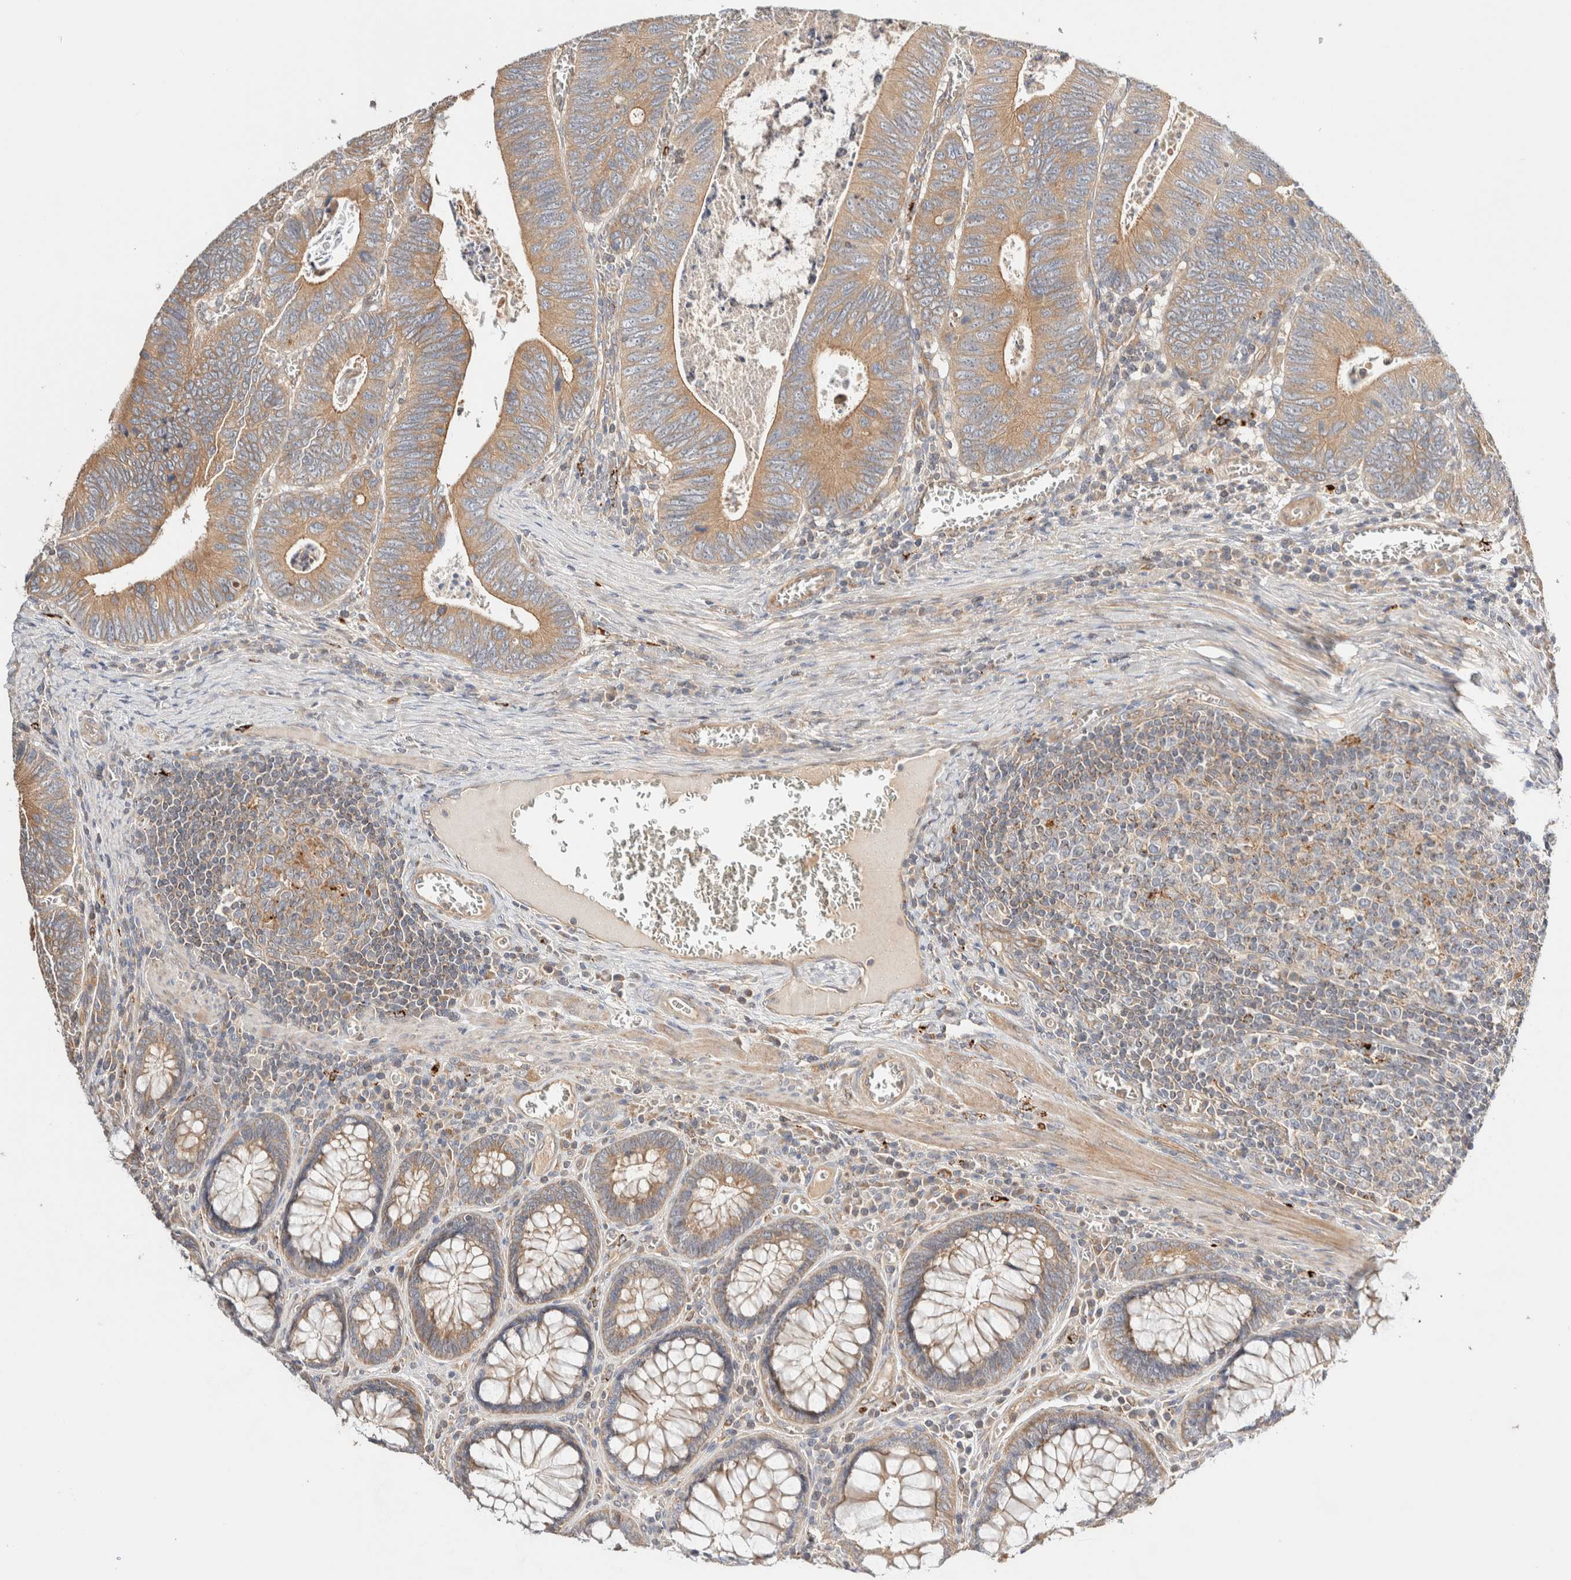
{"staining": {"intensity": "moderate", "quantity": ">75%", "location": "cytoplasmic/membranous"}, "tissue": "colorectal cancer", "cell_type": "Tumor cells", "image_type": "cancer", "snomed": [{"axis": "morphology", "description": "Inflammation, NOS"}, {"axis": "morphology", "description": "Adenocarcinoma, NOS"}, {"axis": "topography", "description": "Colon"}], "caption": "DAB (3,3'-diaminobenzidine) immunohistochemical staining of colorectal adenocarcinoma displays moderate cytoplasmic/membranous protein staining in approximately >75% of tumor cells.", "gene": "B3GNTL1", "patient": {"sex": "male", "age": 72}}